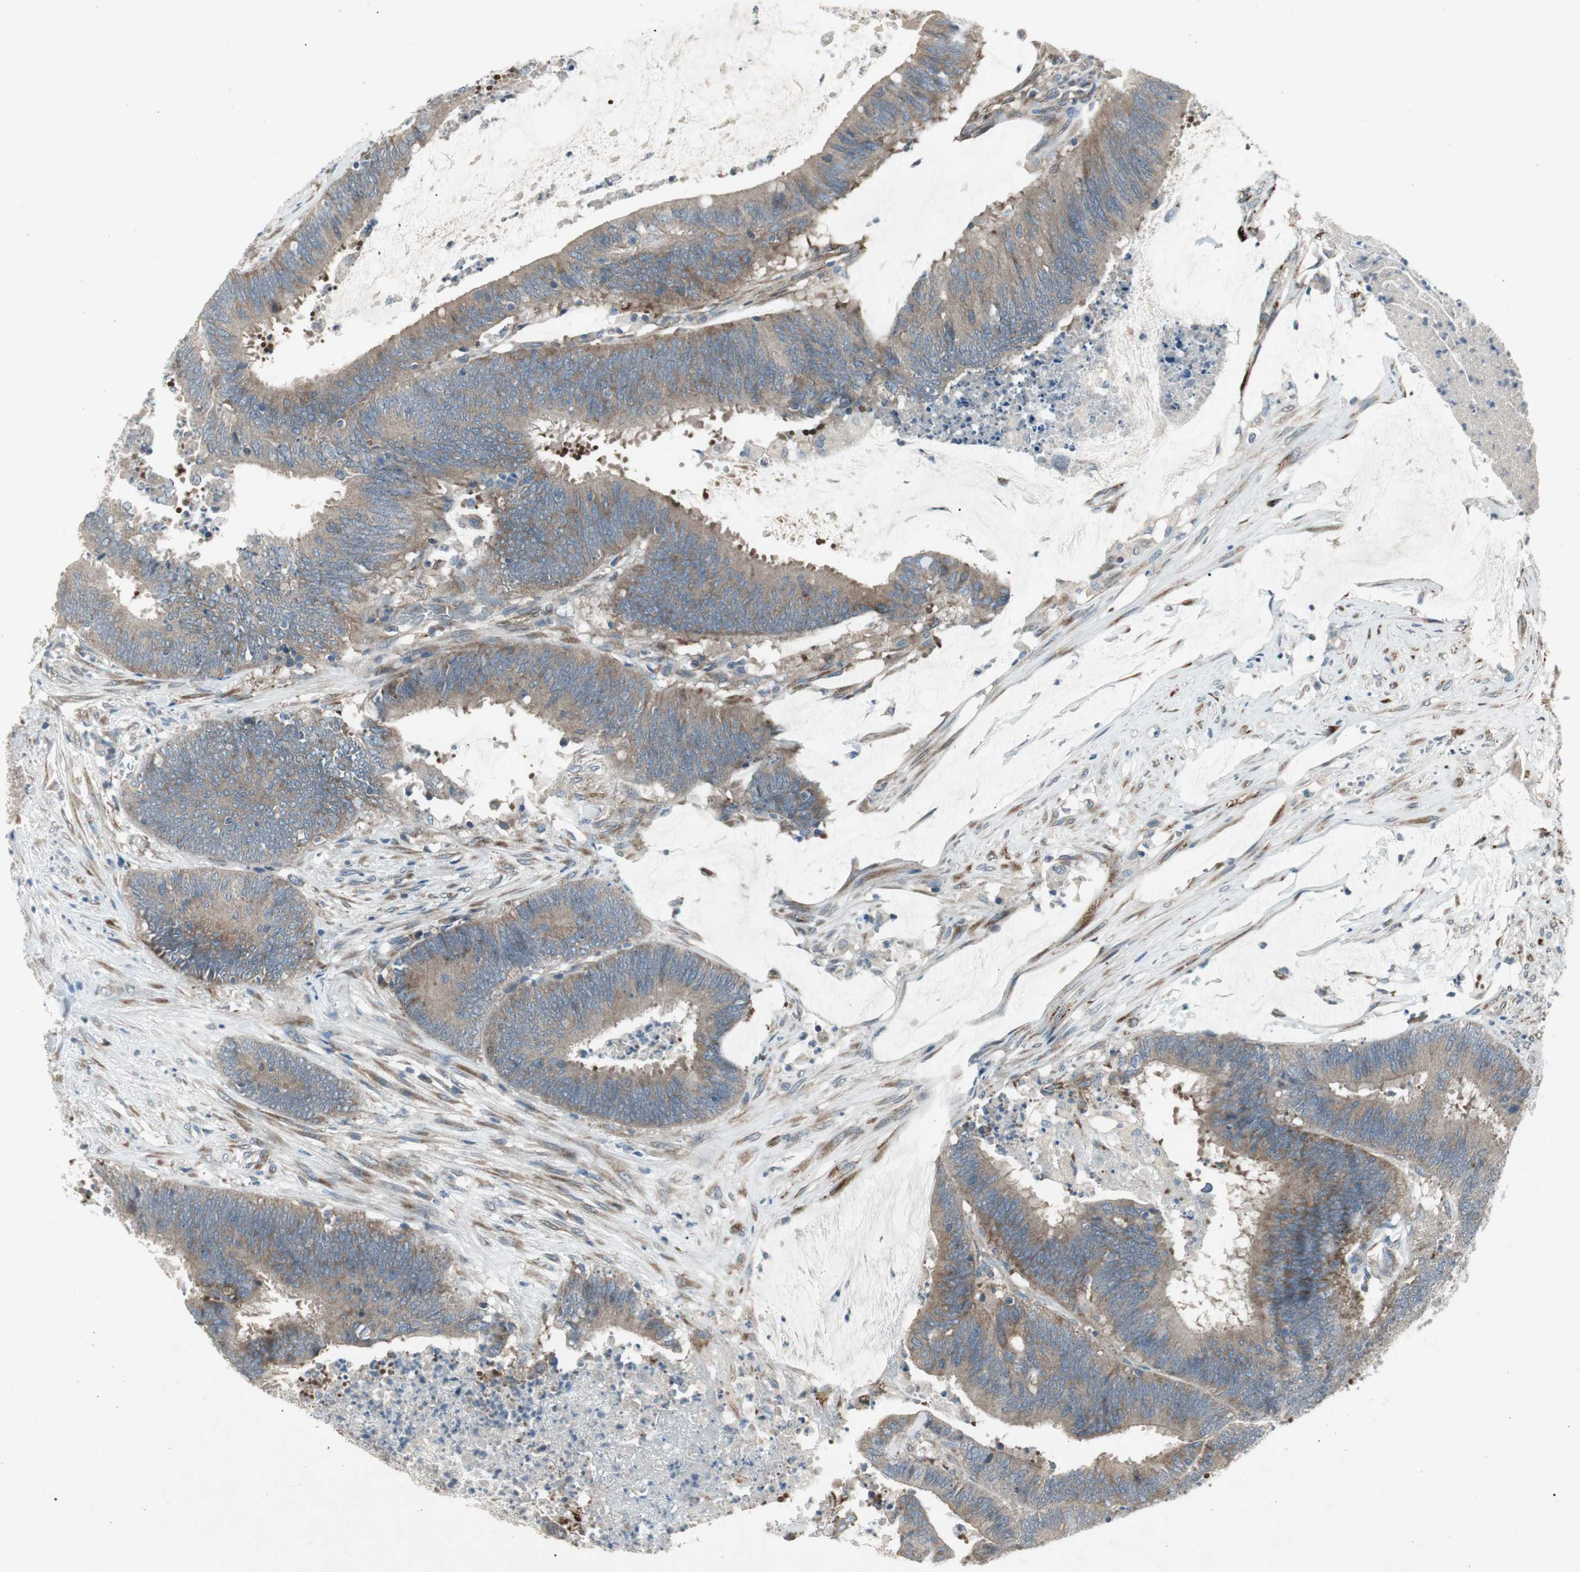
{"staining": {"intensity": "moderate", "quantity": ">75%", "location": "cytoplasmic/membranous"}, "tissue": "colorectal cancer", "cell_type": "Tumor cells", "image_type": "cancer", "snomed": [{"axis": "morphology", "description": "Adenocarcinoma, NOS"}, {"axis": "topography", "description": "Rectum"}], "caption": "Brown immunohistochemical staining in human colorectal cancer displays moderate cytoplasmic/membranous expression in approximately >75% of tumor cells.", "gene": "PANK2", "patient": {"sex": "female", "age": 66}}